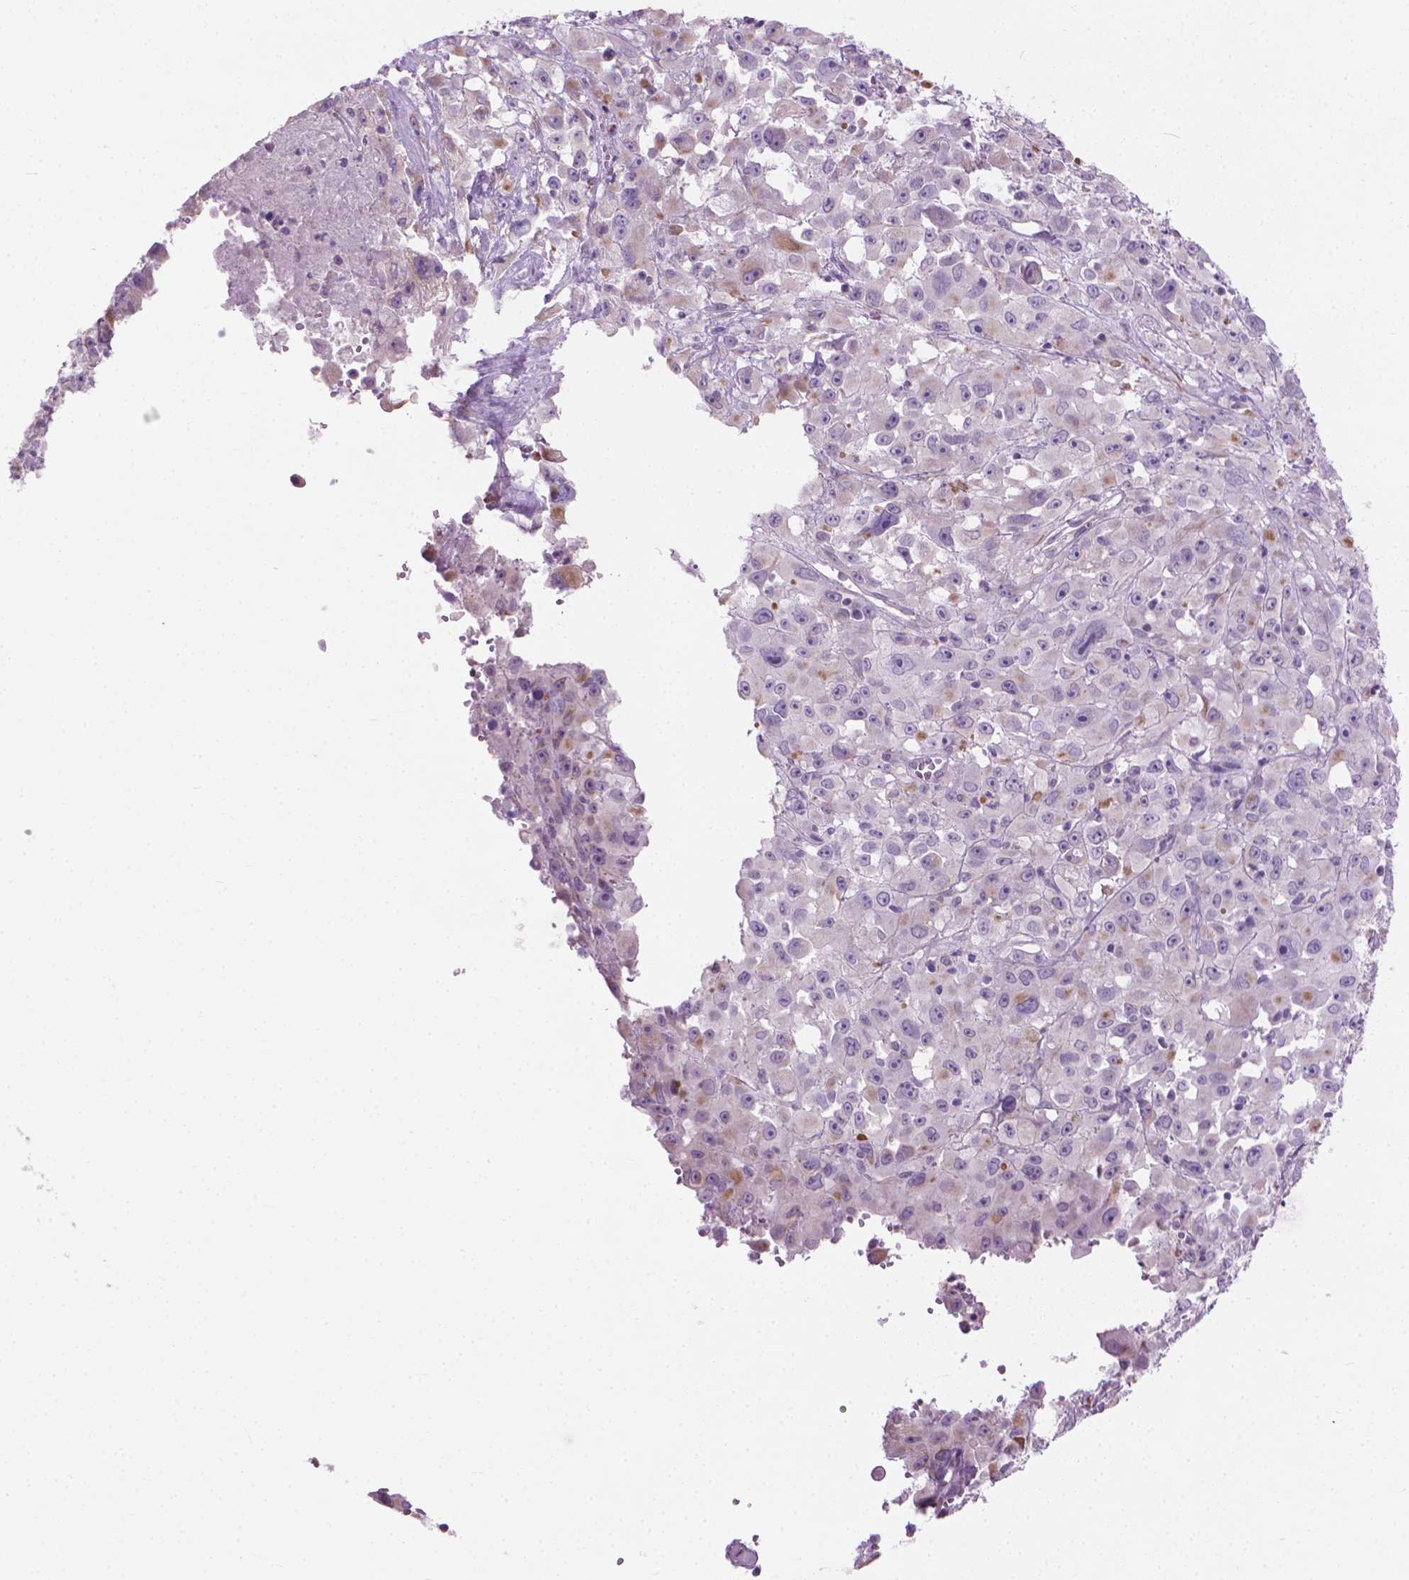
{"staining": {"intensity": "negative", "quantity": "none", "location": "none"}, "tissue": "melanoma", "cell_type": "Tumor cells", "image_type": "cancer", "snomed": [{"axis": "morphology", "description": "Malignant melanoma, Metastatic site"}, {"axis": "topography", "description": "Soft tissue"}], "caption": "High power microscopy image of an immunohistochemistry (IHC) image of melanoma, revealing no significant expression in tumor cells.", "gene": "KRT73", "patient": {"sex": "male", "age": 50}}